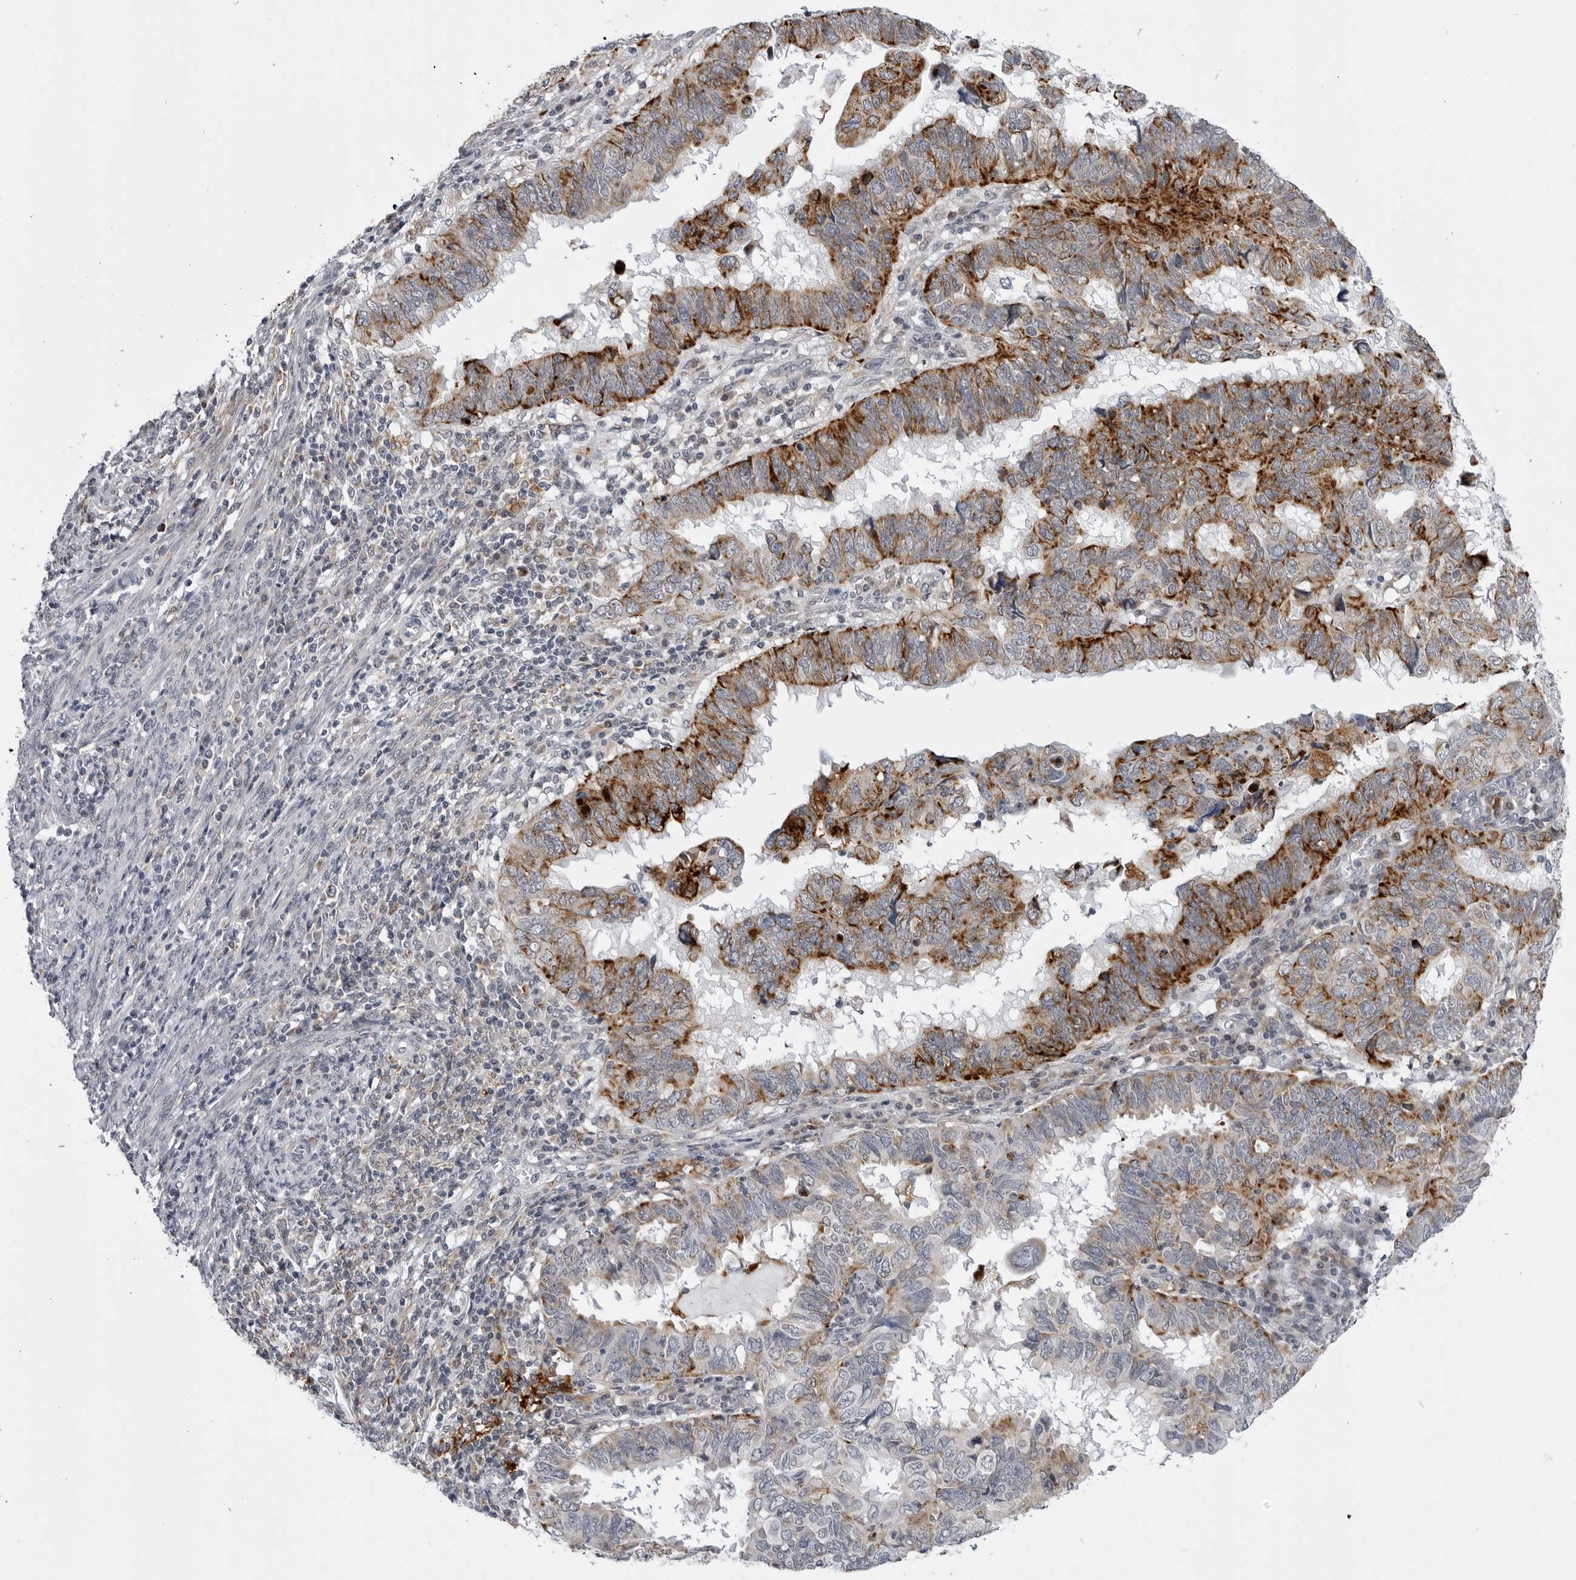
{"staining": {"intensity": "strong", "quantity": "25%-75%", "location": "cytoplasmic/membranous"}, "tissue": "endometrial cancer", "cell_type": "Tumor cells", "image_type": "cancer", "snomed": [{"axis": "morphology", "description": "Adenocarcinoma, NOS"}, {"axis": "topography", "description": "Uterus"}], "caption": "A high-resolution micrograph shows immunohistochemistry (IHC) staining of endometrial cancer, which demonstrates strong cytoplasmic/membranous staining in approximately 25%-75% of tumor cells.", "gene": "CDK20", "patient": {"sex": "female", "age": 77}}